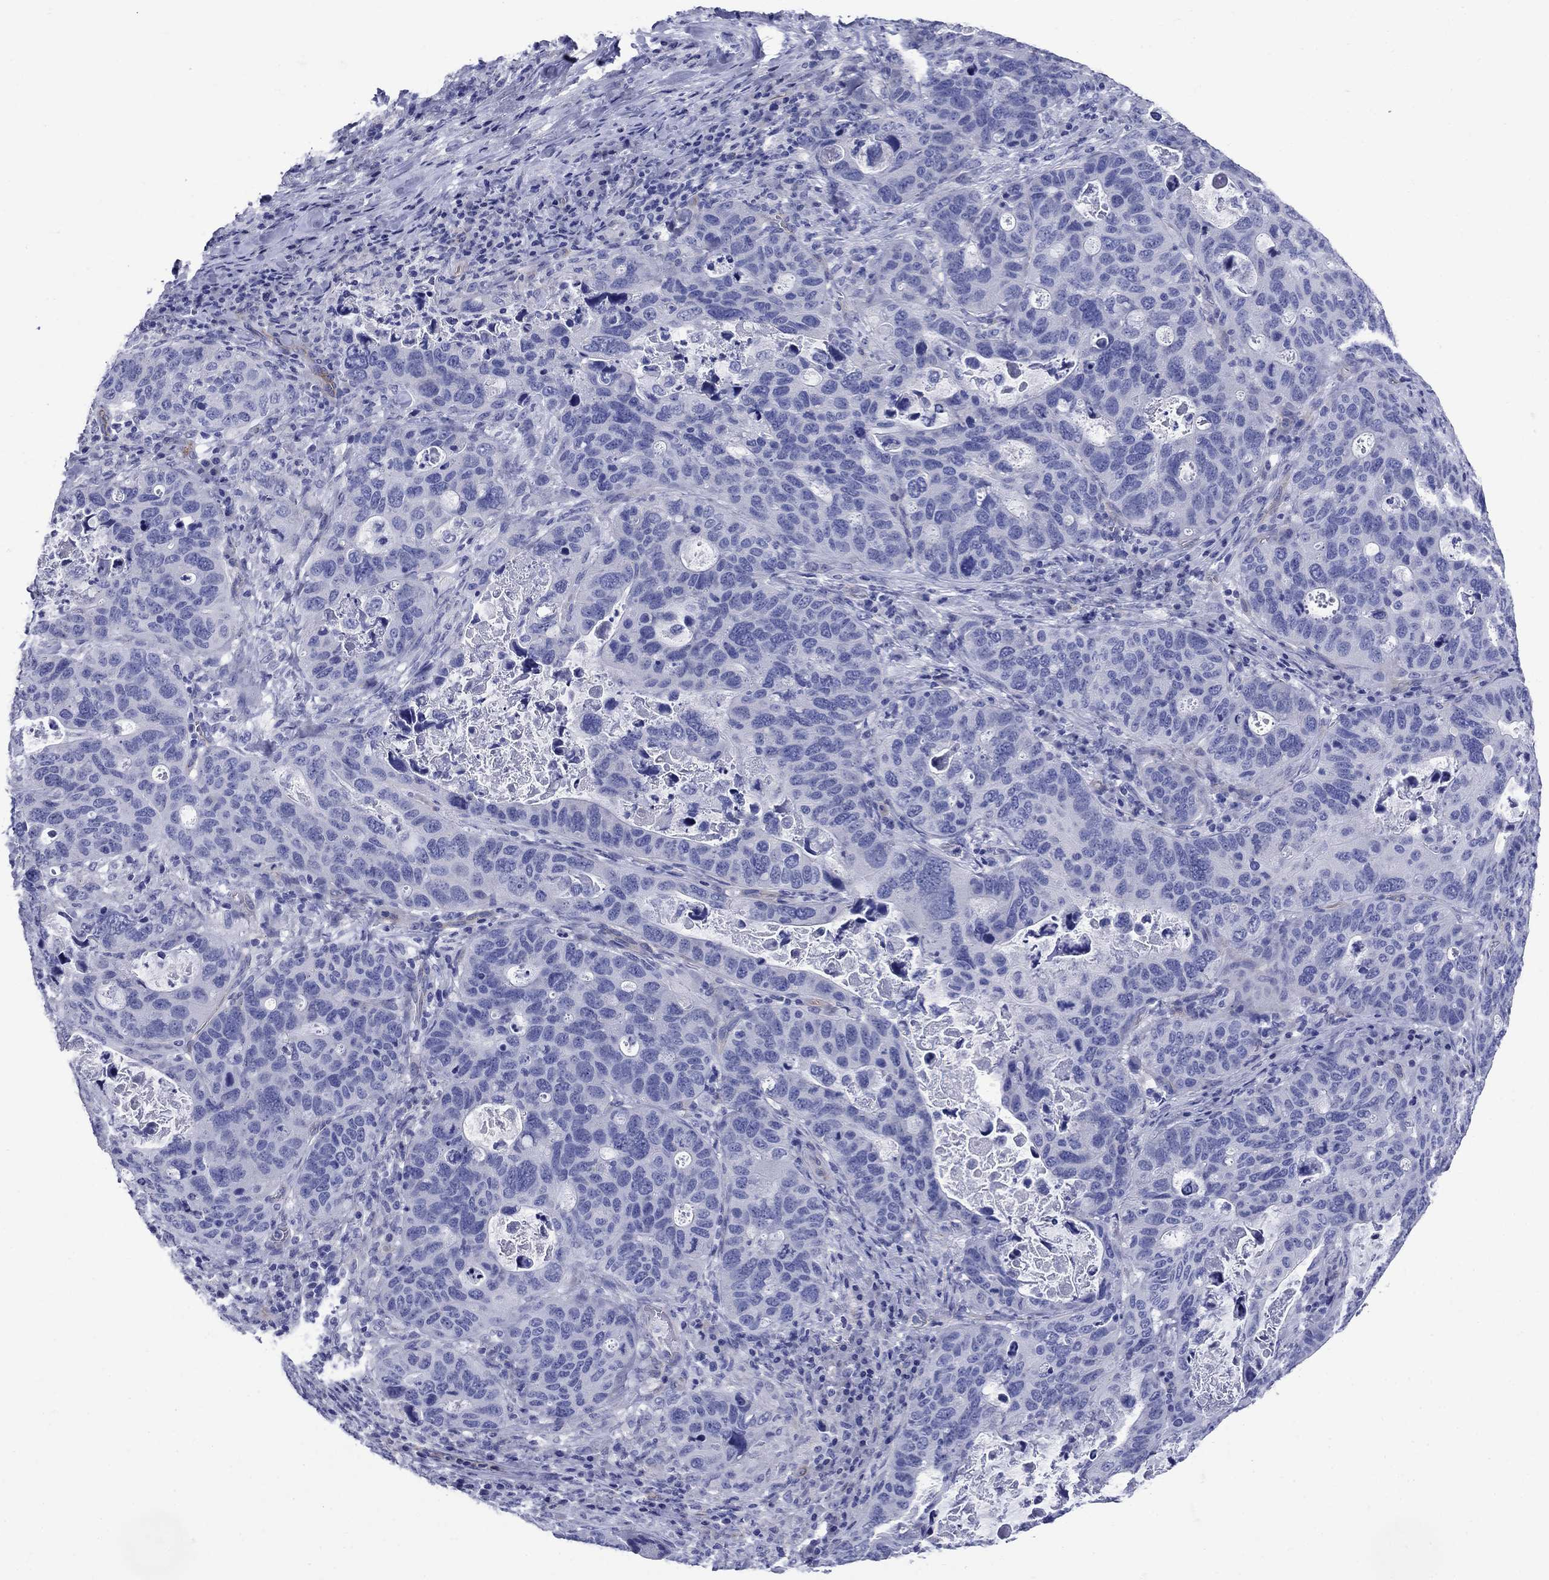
{"staining": {"intensity": "negative", "quantity": "none", "location": "none"}, "tissue": "stomach cancer", "cell_type": "Tumor cells", "image_type": "cancer", "snomed": [{"axis": "morphology", "description": "Adenocarcinoma, NOS"}, {"axis": "topography", "description": "Stomach"}], "caption": "Adenocarcinoma (stomach) stained for a protein using immunohistochemistry reveals no staining tumor cells.", "gene": "SMCP", "patient": {"sex": "male", "age": 54}}